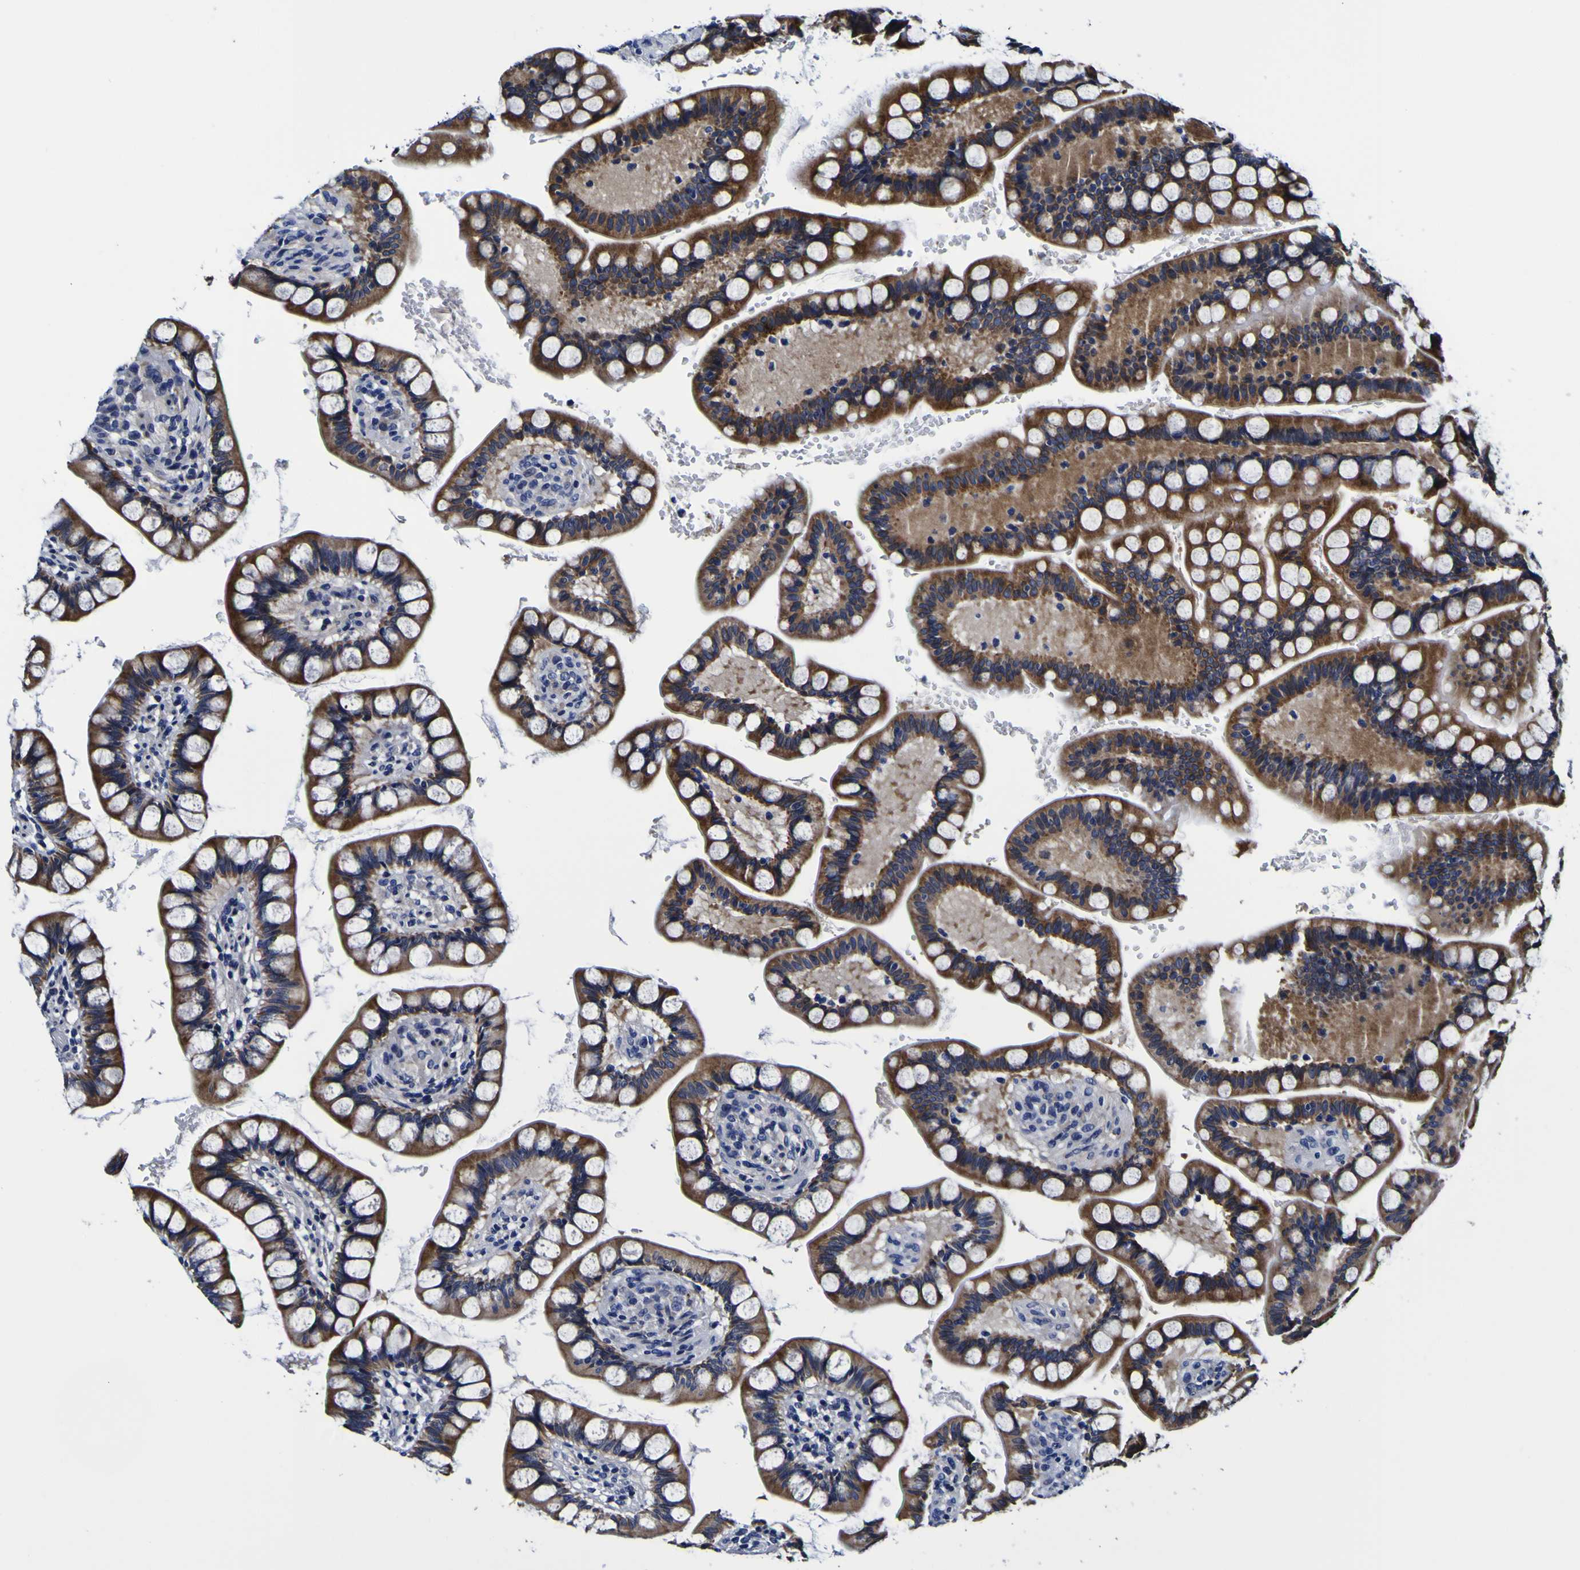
{"staining": {"intensity": "strong", "quantity": ">75%", "location": "cytoplasmic/membranous"}, "tissue": "small intestine", "cell_type": "Glandular cells", "image_type": "normal", "snomed": [{"axis": "morphology", "description": "Normal tissue, NOS"}, {"axis": "topography", "description": "Small intestine"}], "caption": "Benign small intestine displays strong cytoplasmic/membranous expression in approximately >75% of glandular cells.", "gene": "PDLIM4", "patient": {"sex": "female", "age": 58}}